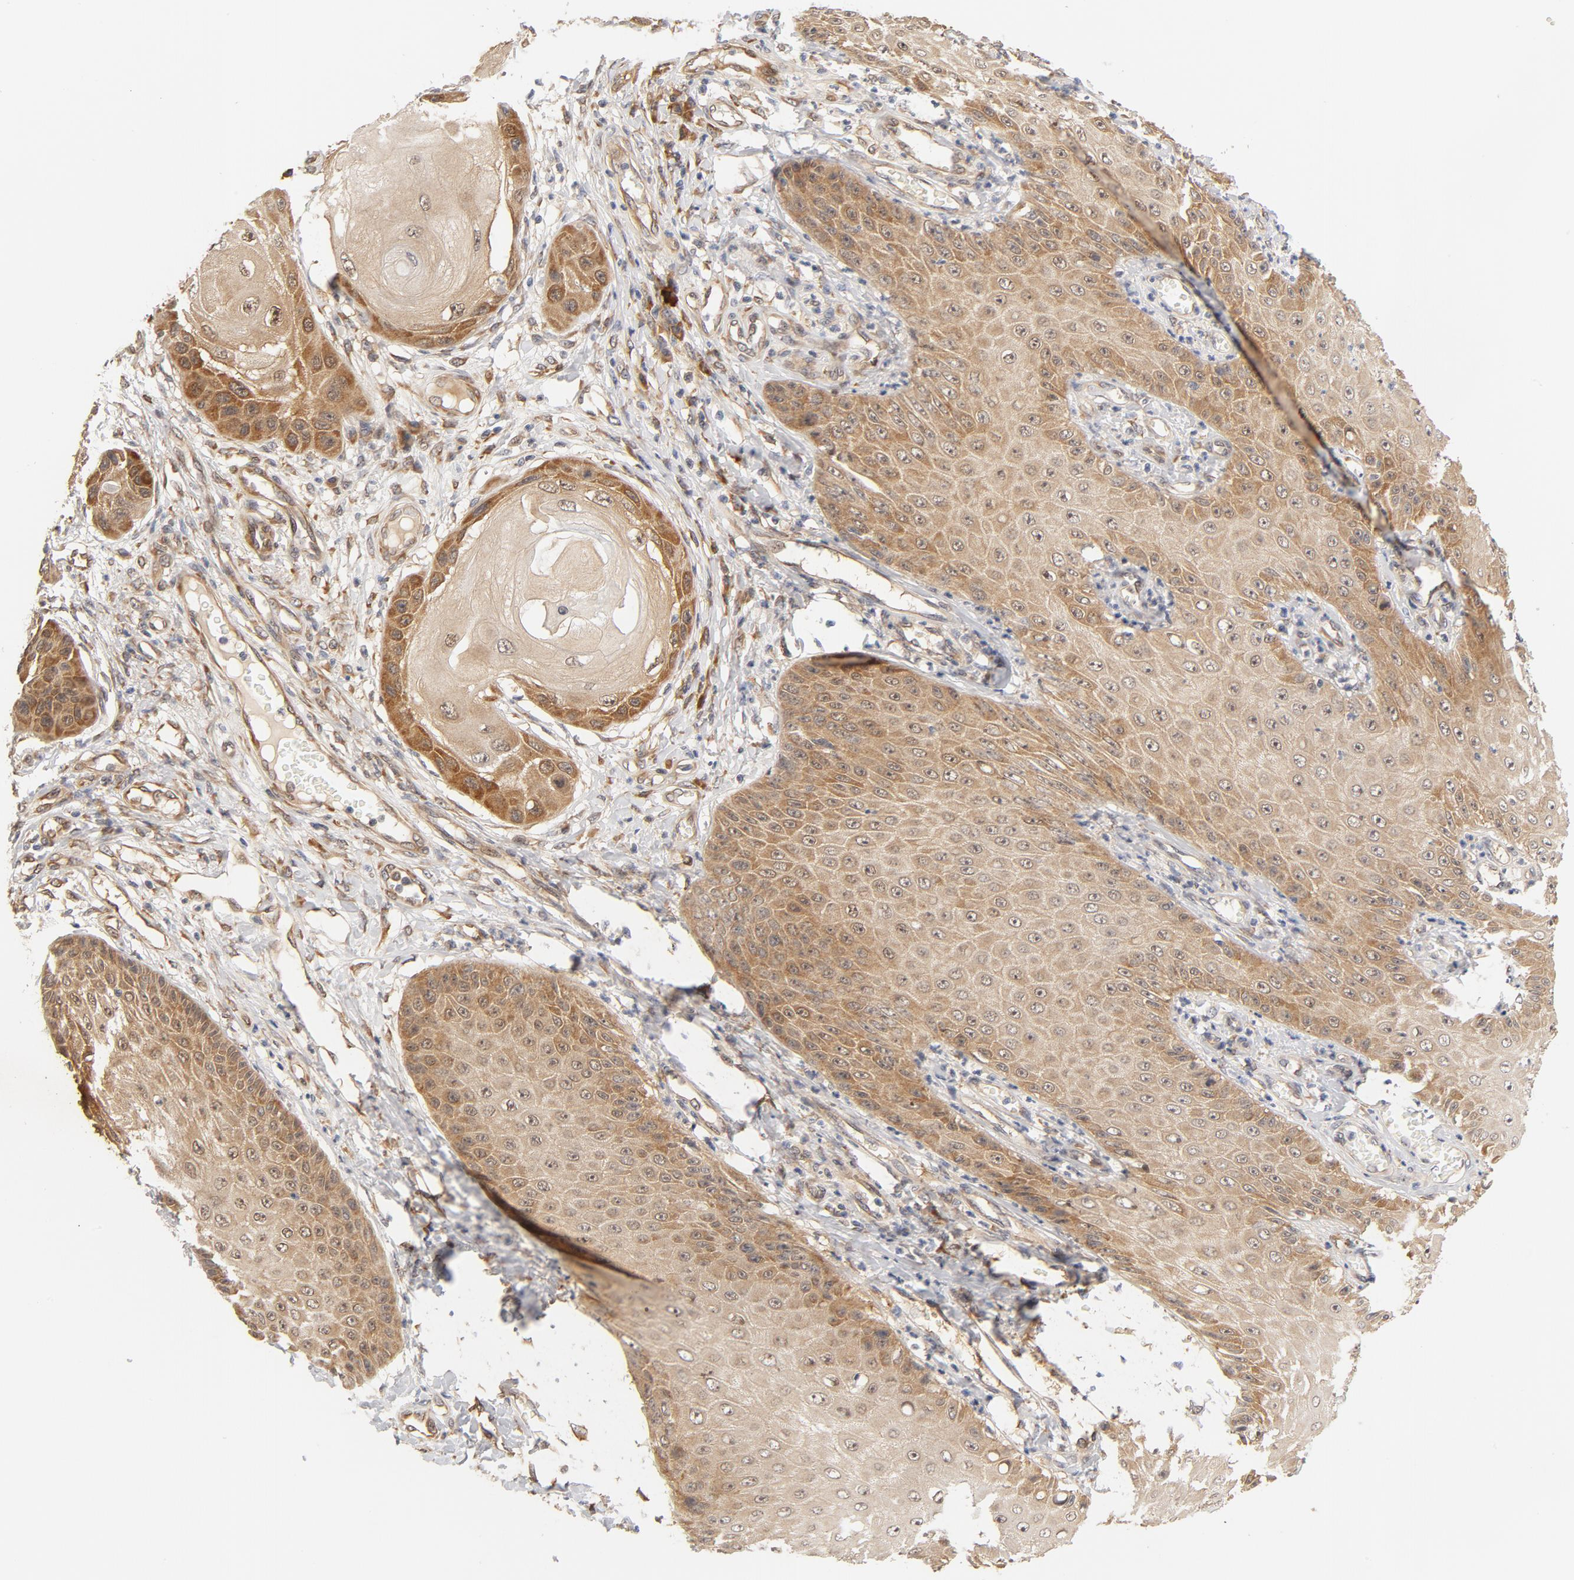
{"staining": {"intensity": "moderate", "quantity": ">75%", "location": "cytoplasmic/membranous"}, "tissue": "skin cancer", "cell_type": "Tumor cells", "image_type": "cancer", "snomed": [{"axis": "morphology", "description": "Squamous cell carcinoma, NOS"}, {"axis": "topography", "description": "Skin"}], "caption": "Moderate cytoplasmic/membranous expression is appreciated in approximately >75% of tumor cells in skin squamous cell carcinoma.", "gene": "EIF4E", "patient": {"sex": "female", "age": 40}}